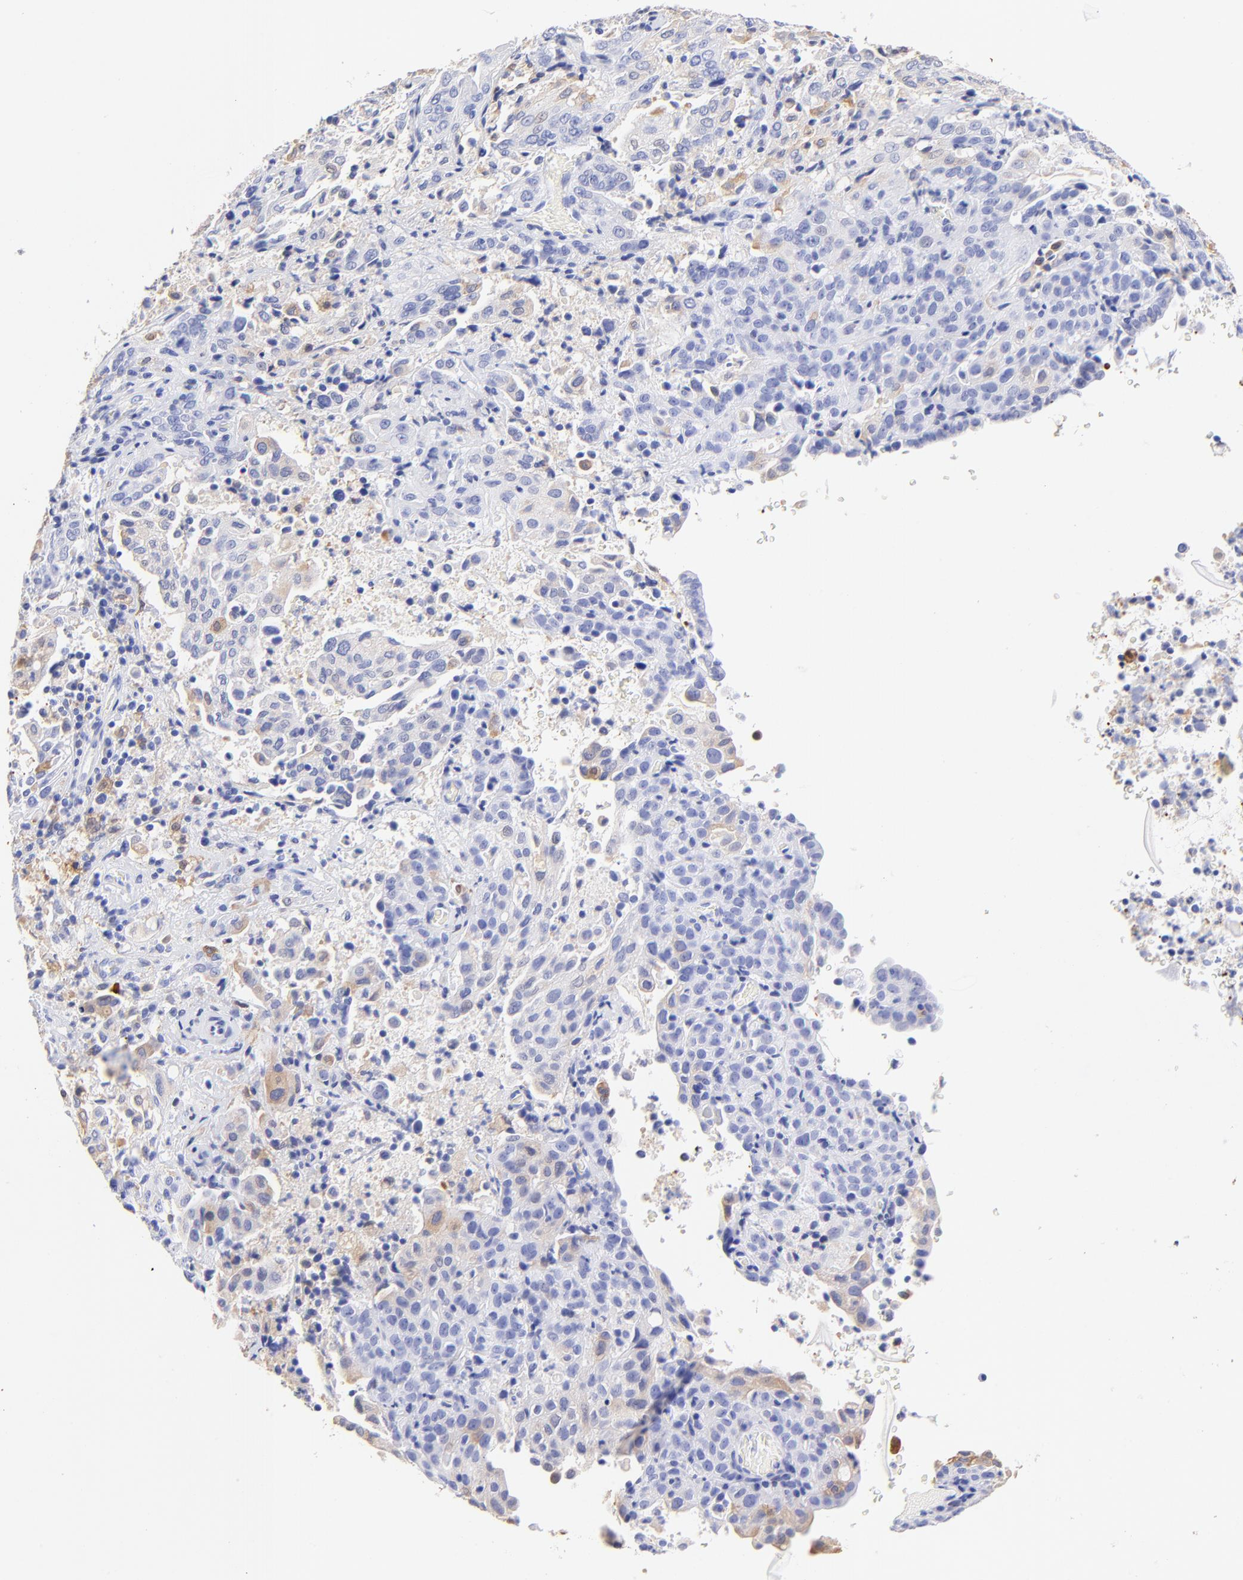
{"staining": {"intensity": "weak", "quantity": "<25%", "location": "cytoplasmic/membranous"}, "tissue": "cervical cancer", "cell_type": "Tumor cells", "image_type": "cancer", "snomed": [{"axis": "morphology", "description": "Squamous cell carcinoma, NOS"}, {"axis": "topography", "description": "Cervix"}], "caption": "Squamous cell carcinoma (cervical) was stained to show a protein in brown. There is no significant expression in tumor cells.", "gene": "ALDH1A1", "patient": {"sex": "female", "age": 41}}